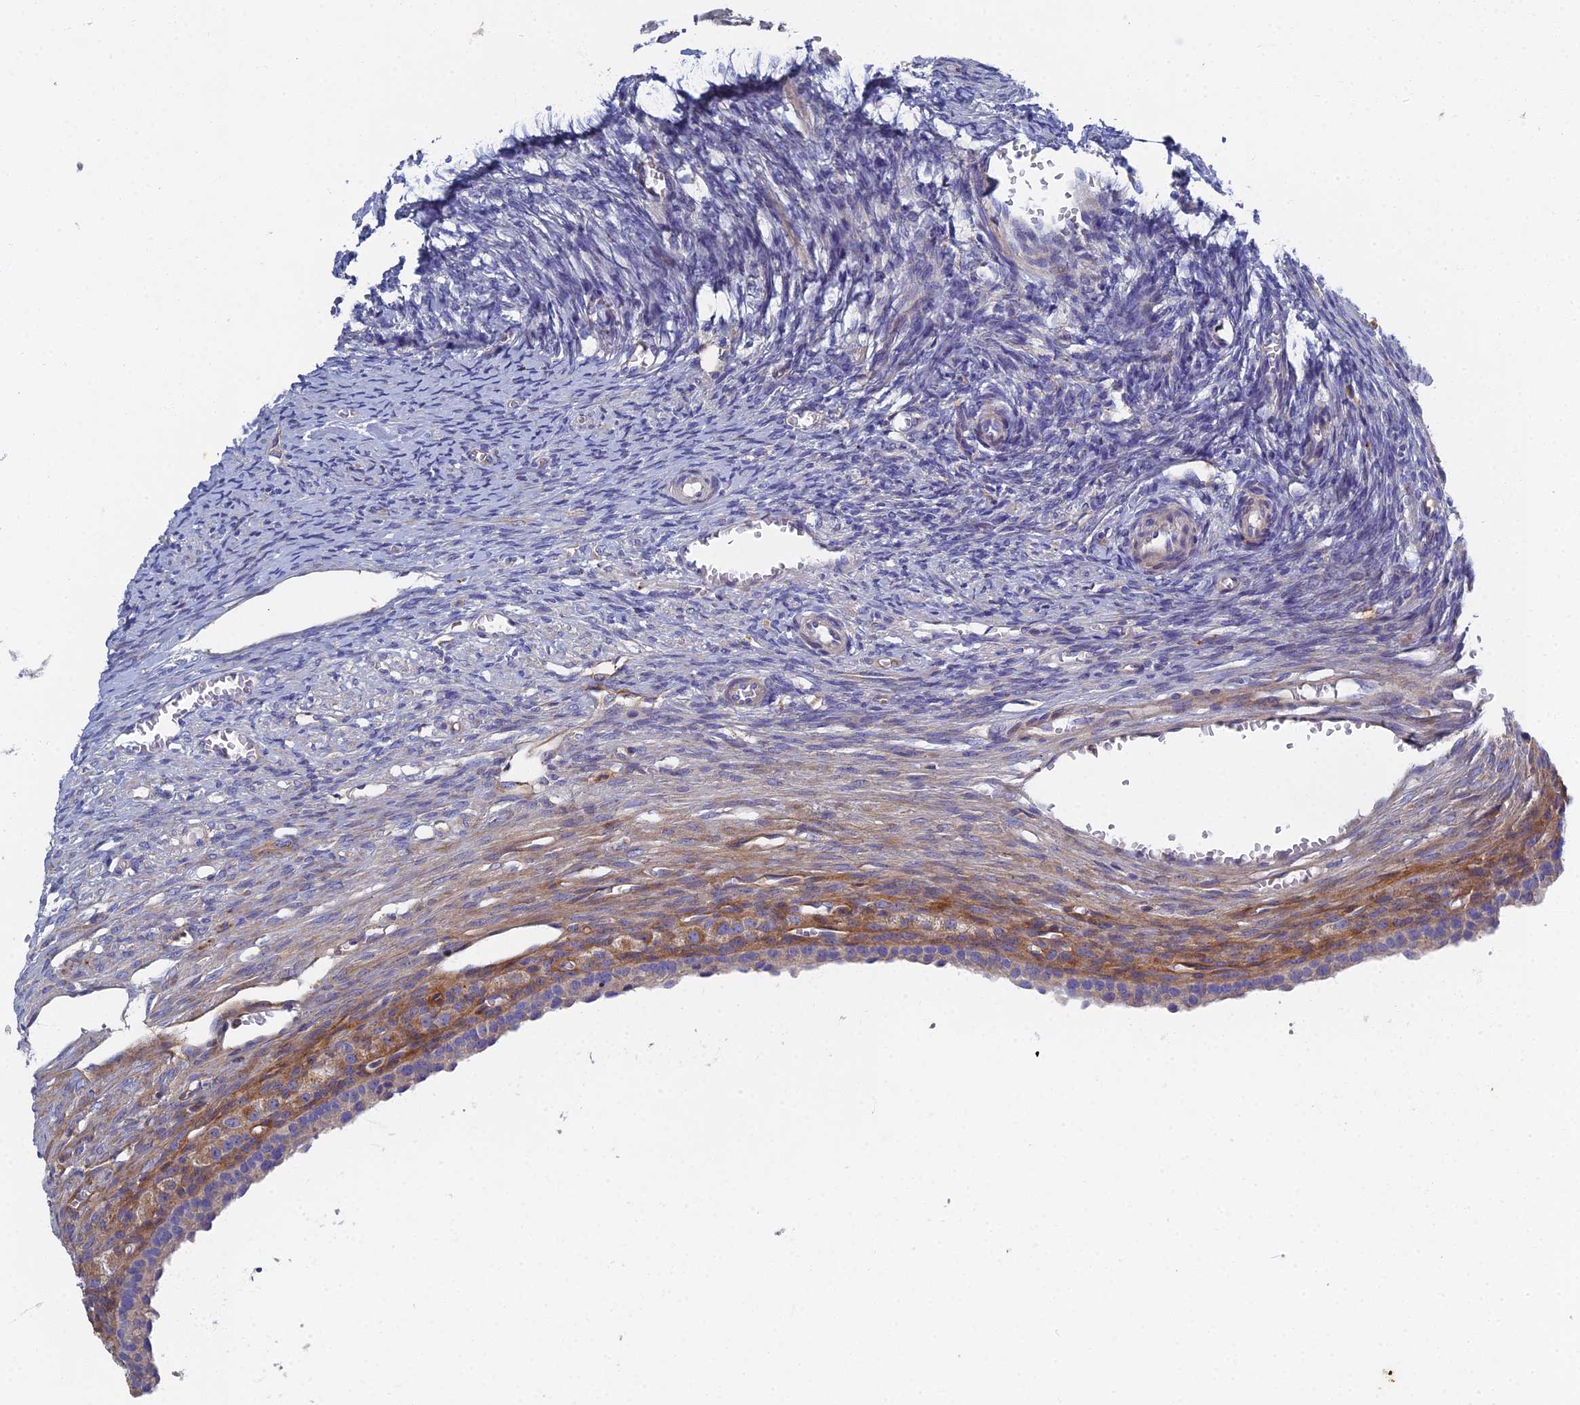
{"staining": {"intensity": "weak", "quantity": "25%-75%", "location": "cytoplasmic/membranous"}, "tissue": "ovary", "cell_type": "Follicle cells", "image_type": "normal", "snomed": [{"axis": "morphology", "description": "Normal tissue, NOS"}, {"axis": "topography", "description": "Ovary"}], "caption": "A micrograph of ovary stained for a protein displays weak cytoplasmic/membranous brown staining in follicle cells. The protein of interest is shown in brown color, while the nuclei are stained blue.", "gene": "RNASEK", "patient": {"sex": "female", "age": 27}}